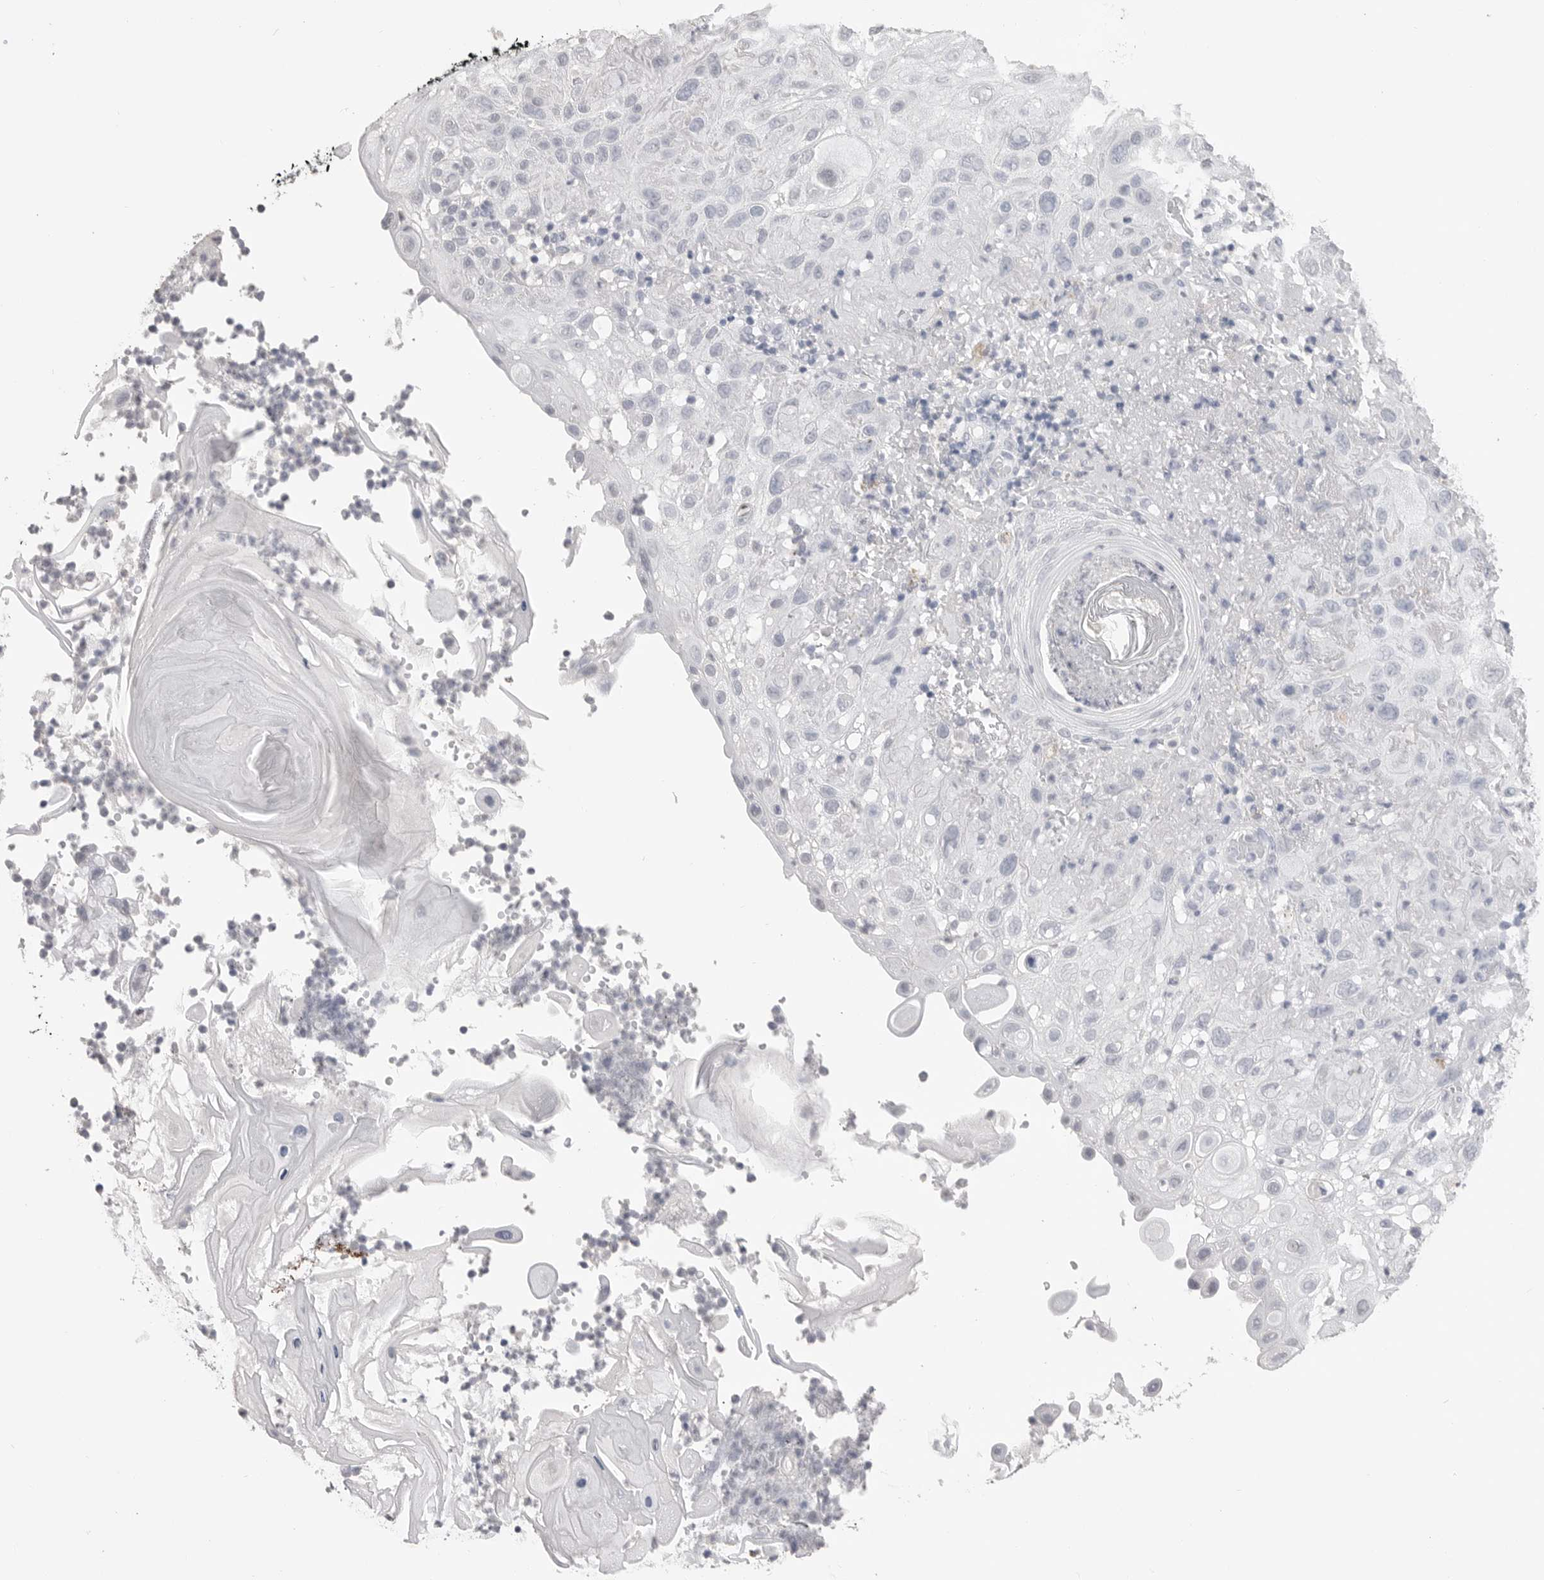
{"staining": {"intensity": "negative", "quantity": "none", "location": "none"}, "tissue": "skin cancer", "cell_type": "Tumor cells", "image_type": "cancer", "snomed": [{"axis": "morphology", "description": "Normal tissue, NOS"}, {"axis": "morphology", "description": "Squamous cell carcinoma, NOS"}, {"axis": "topography", "description": "Skin"}], "caption": "A photomicrograph of human skin squamous cell carcinoma is negative for staining in tumor cells. (Brightfield microscopy of DAB immunohistochemistry (IHC) at high magnification).", "gene": "ICAM5", "patient": {"sex": "female", "age": 96}}